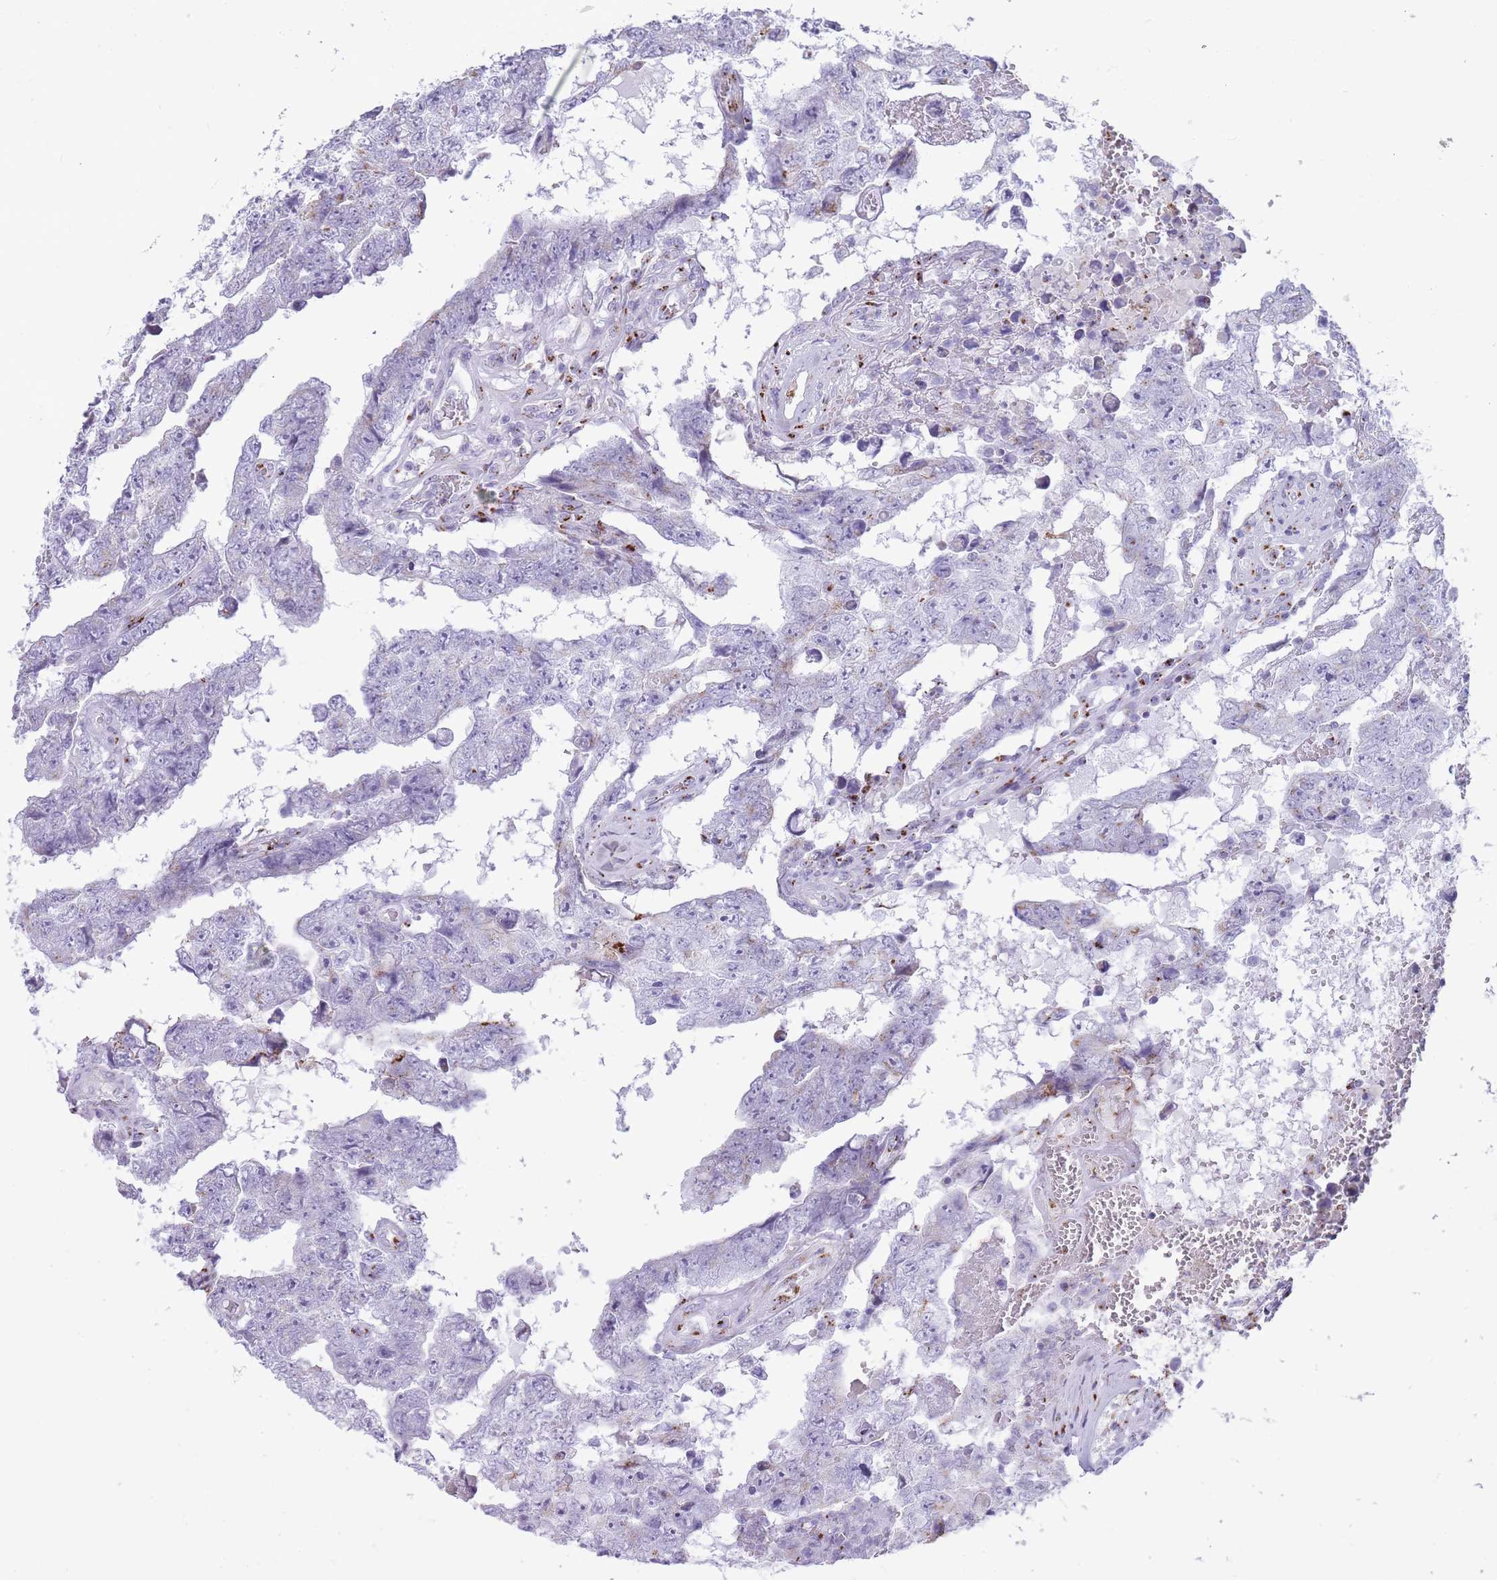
{"staining": {"intensity": "negative", "quantity": "none", "location": "none"}, "tissue": "testis cancer", "cell_type": "Tumor cells", "image_type": "cancer", "snomed": [{"axis": "morphology", "description": "Carcinoma, Embryonal, NOS"}, {"axis": "topography", "description": "Testis"}], "caption": "Image shows no protein expression in tumor cells of testis cancer tissue.", "gene": "B4GALT2", "patient": {"sex": "male", "age": 25}}